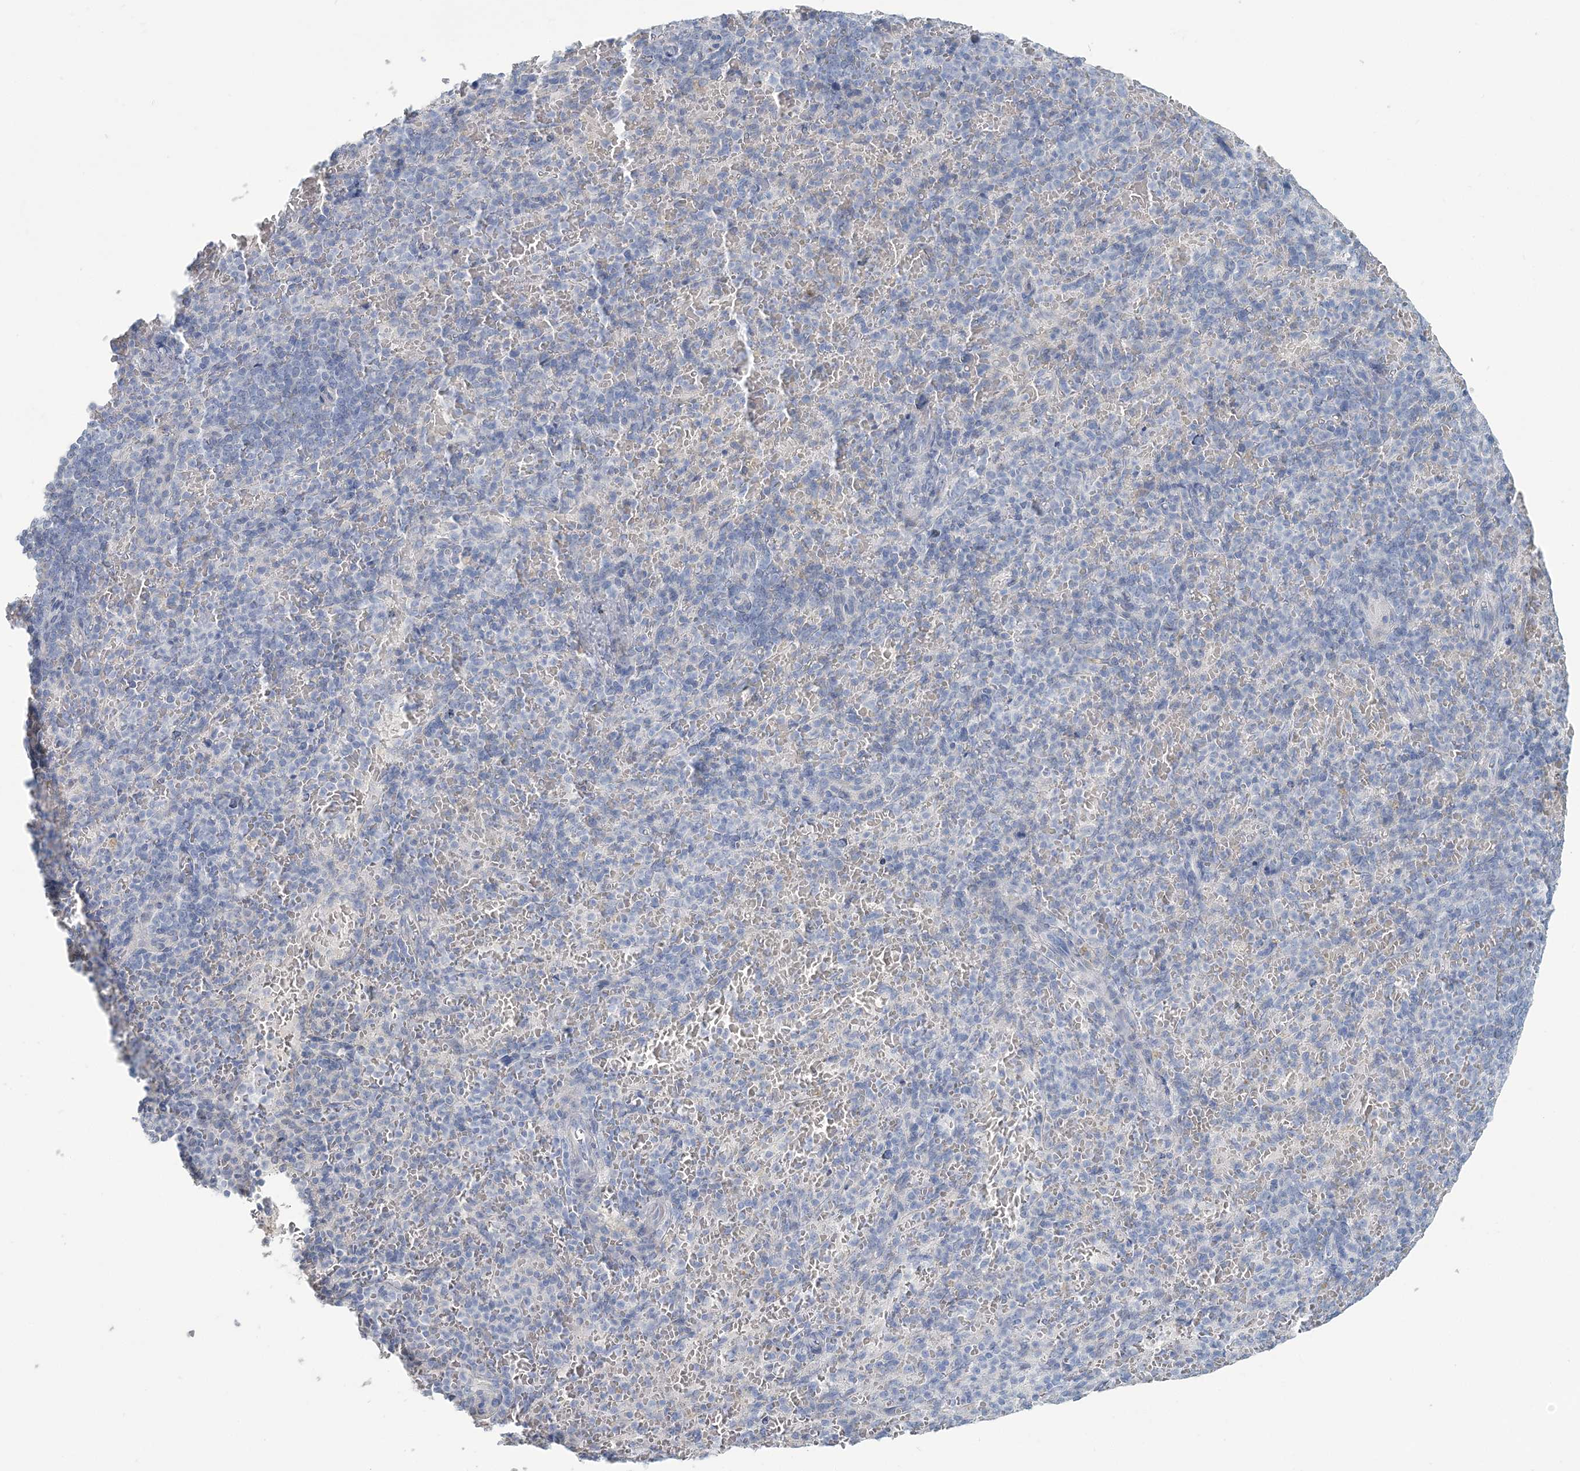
{"staining": {"intensity": "negative", "quantity": "none", "location": "none"}, "tissue": "spleen", "cell_type": "Cells in red pulp", "image_type": "normal", "snomed": [{"axis": "morphology", "description": "Normal tissue, NOS"}, {"axis": "topography", "description": "Spleen"}], "caption": "There is no significant positivity in cells in red pulp of spleen. (Brightfield microscopy of DAB immunohistochemistry at high magnification).", "gene": "CMBL", "patient": {"sex": "female", "age": 74}}